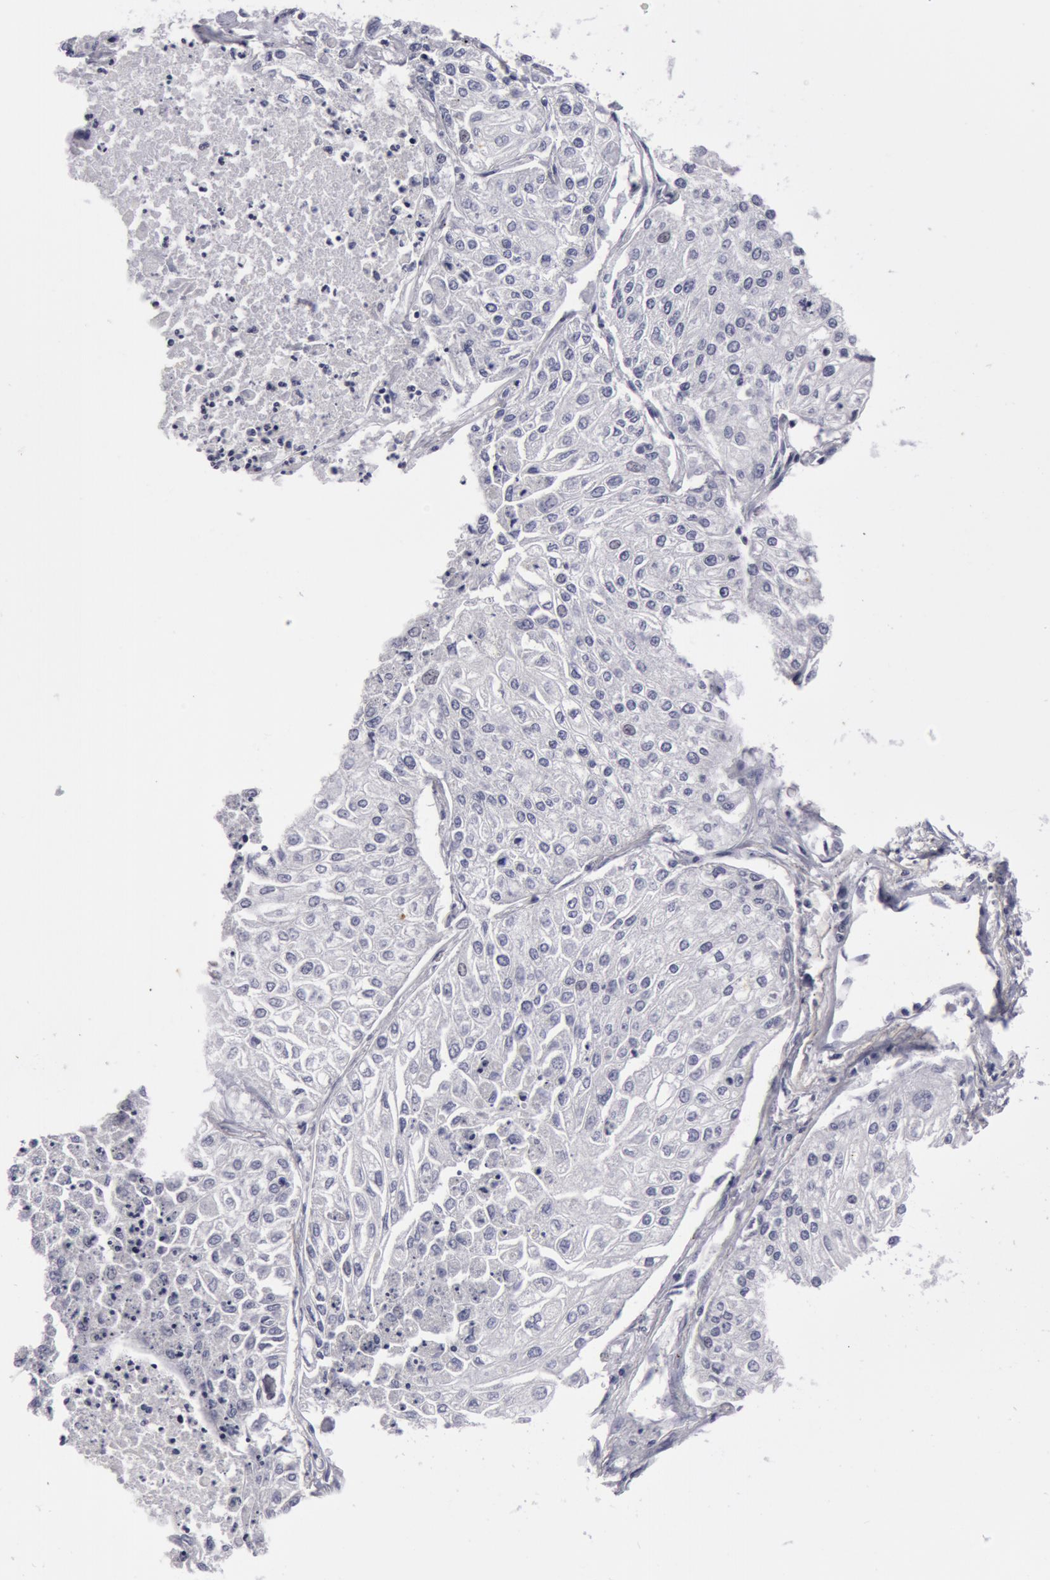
{"staining": {"intensity": "negative", "quantity": "none", "location": "none"}, "tissue": "lung cancer", "cell_type": "Tumor cells", "image_type": "cancer", "snomed": [{"axis": "morphology", "description": "Squamous cell carcinoma, NOS"}, {"axis": "topography", "description": "Lung"}], "caption": "Image shows no protein positivity in tumor cells of lung cancer tissue.", "gene": "NLGN4X", "patient": {"sex": "male", "age": 75}}